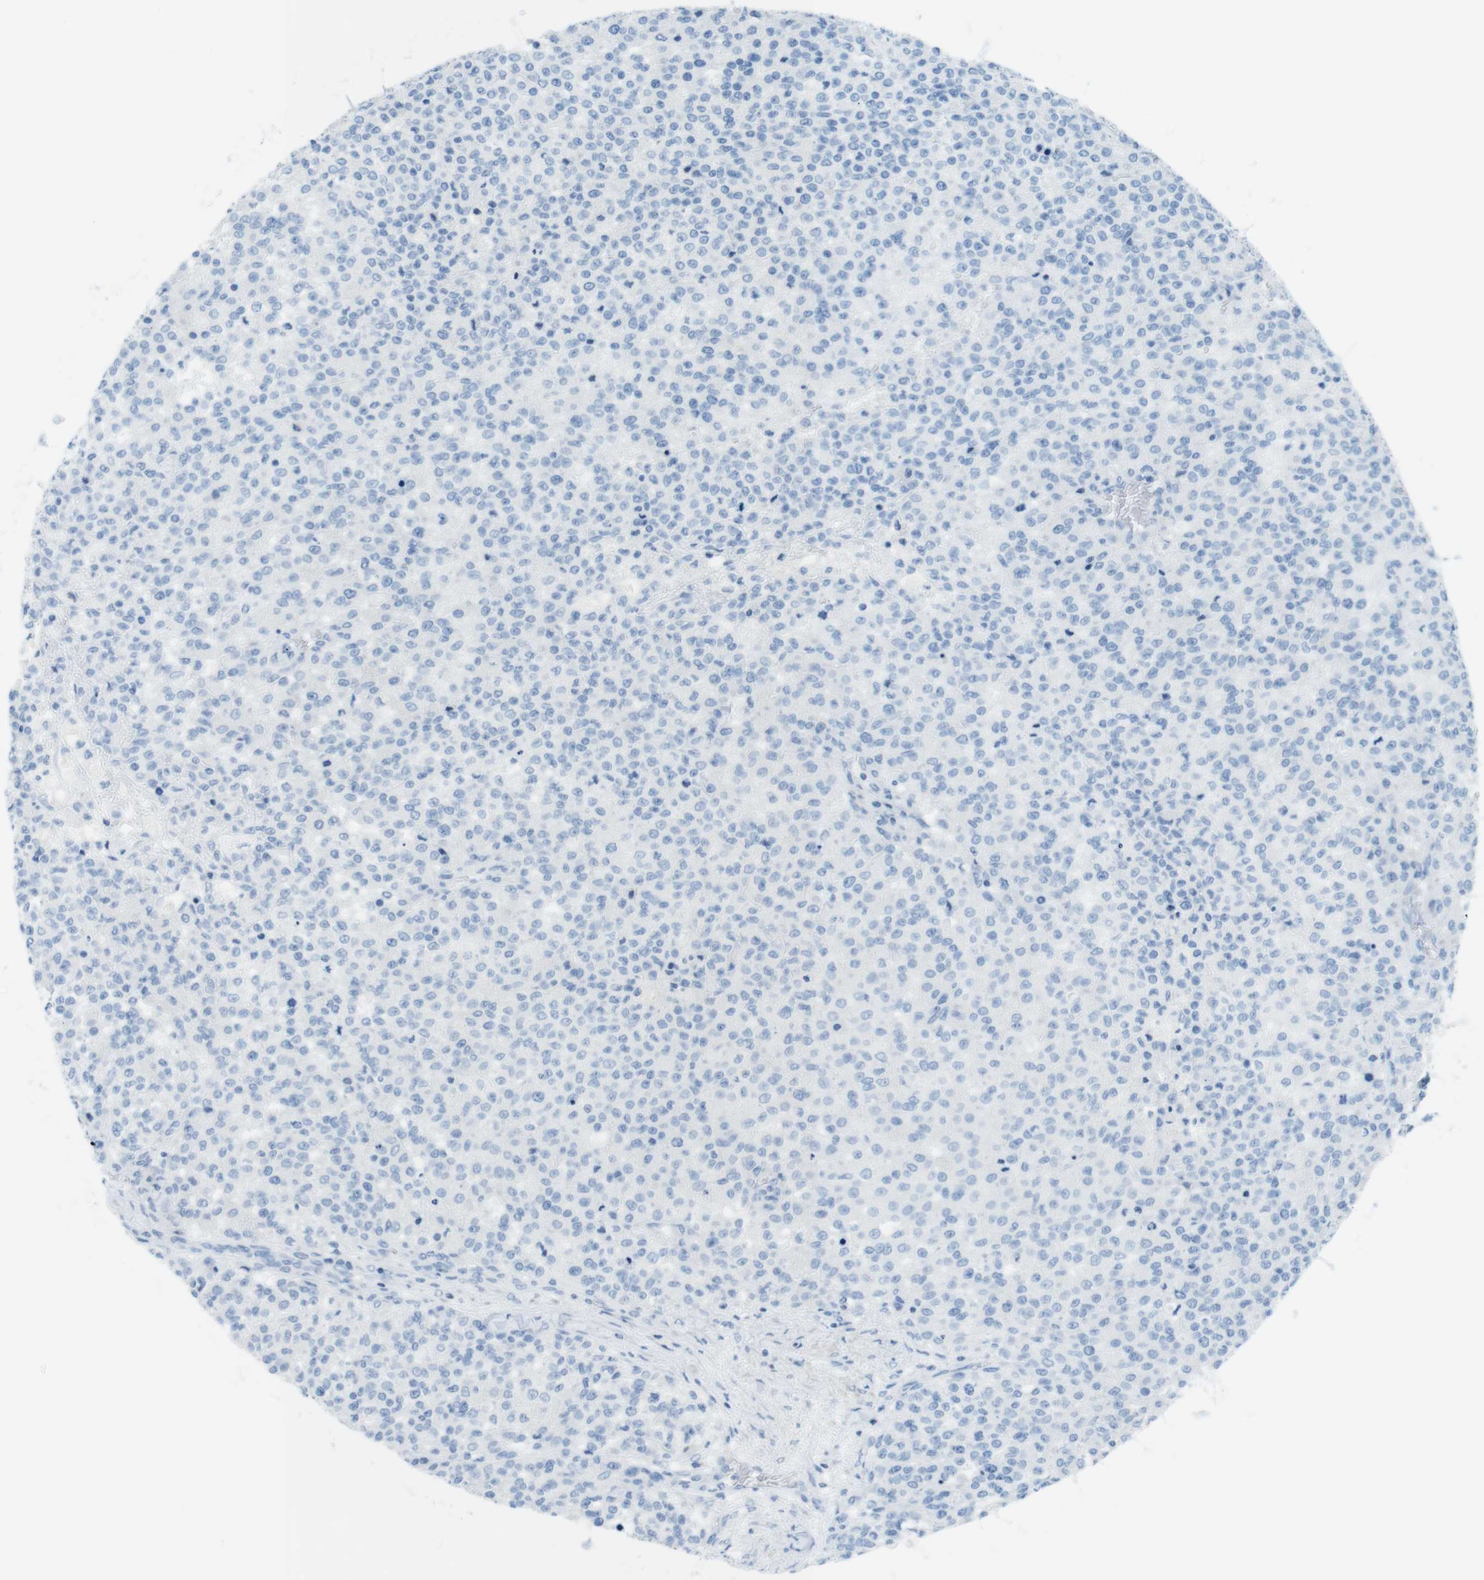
{"staining": {"intensity": "negative", "quantity": "none", "location": "none"}, "tissue": "testis cancer", "cell_type": "Tumor cells", "image_type": "cancer", "snomed": [{"axis": "morphology", "description": "Seminoma, NOS"}, {"axis": "topography", "description": "Testis"}], "caption": "There is no significant expression in tumor cells of seminoma (testis).", "gene": "ASIC5", "patient": {"sex": "male", "age": 59}}